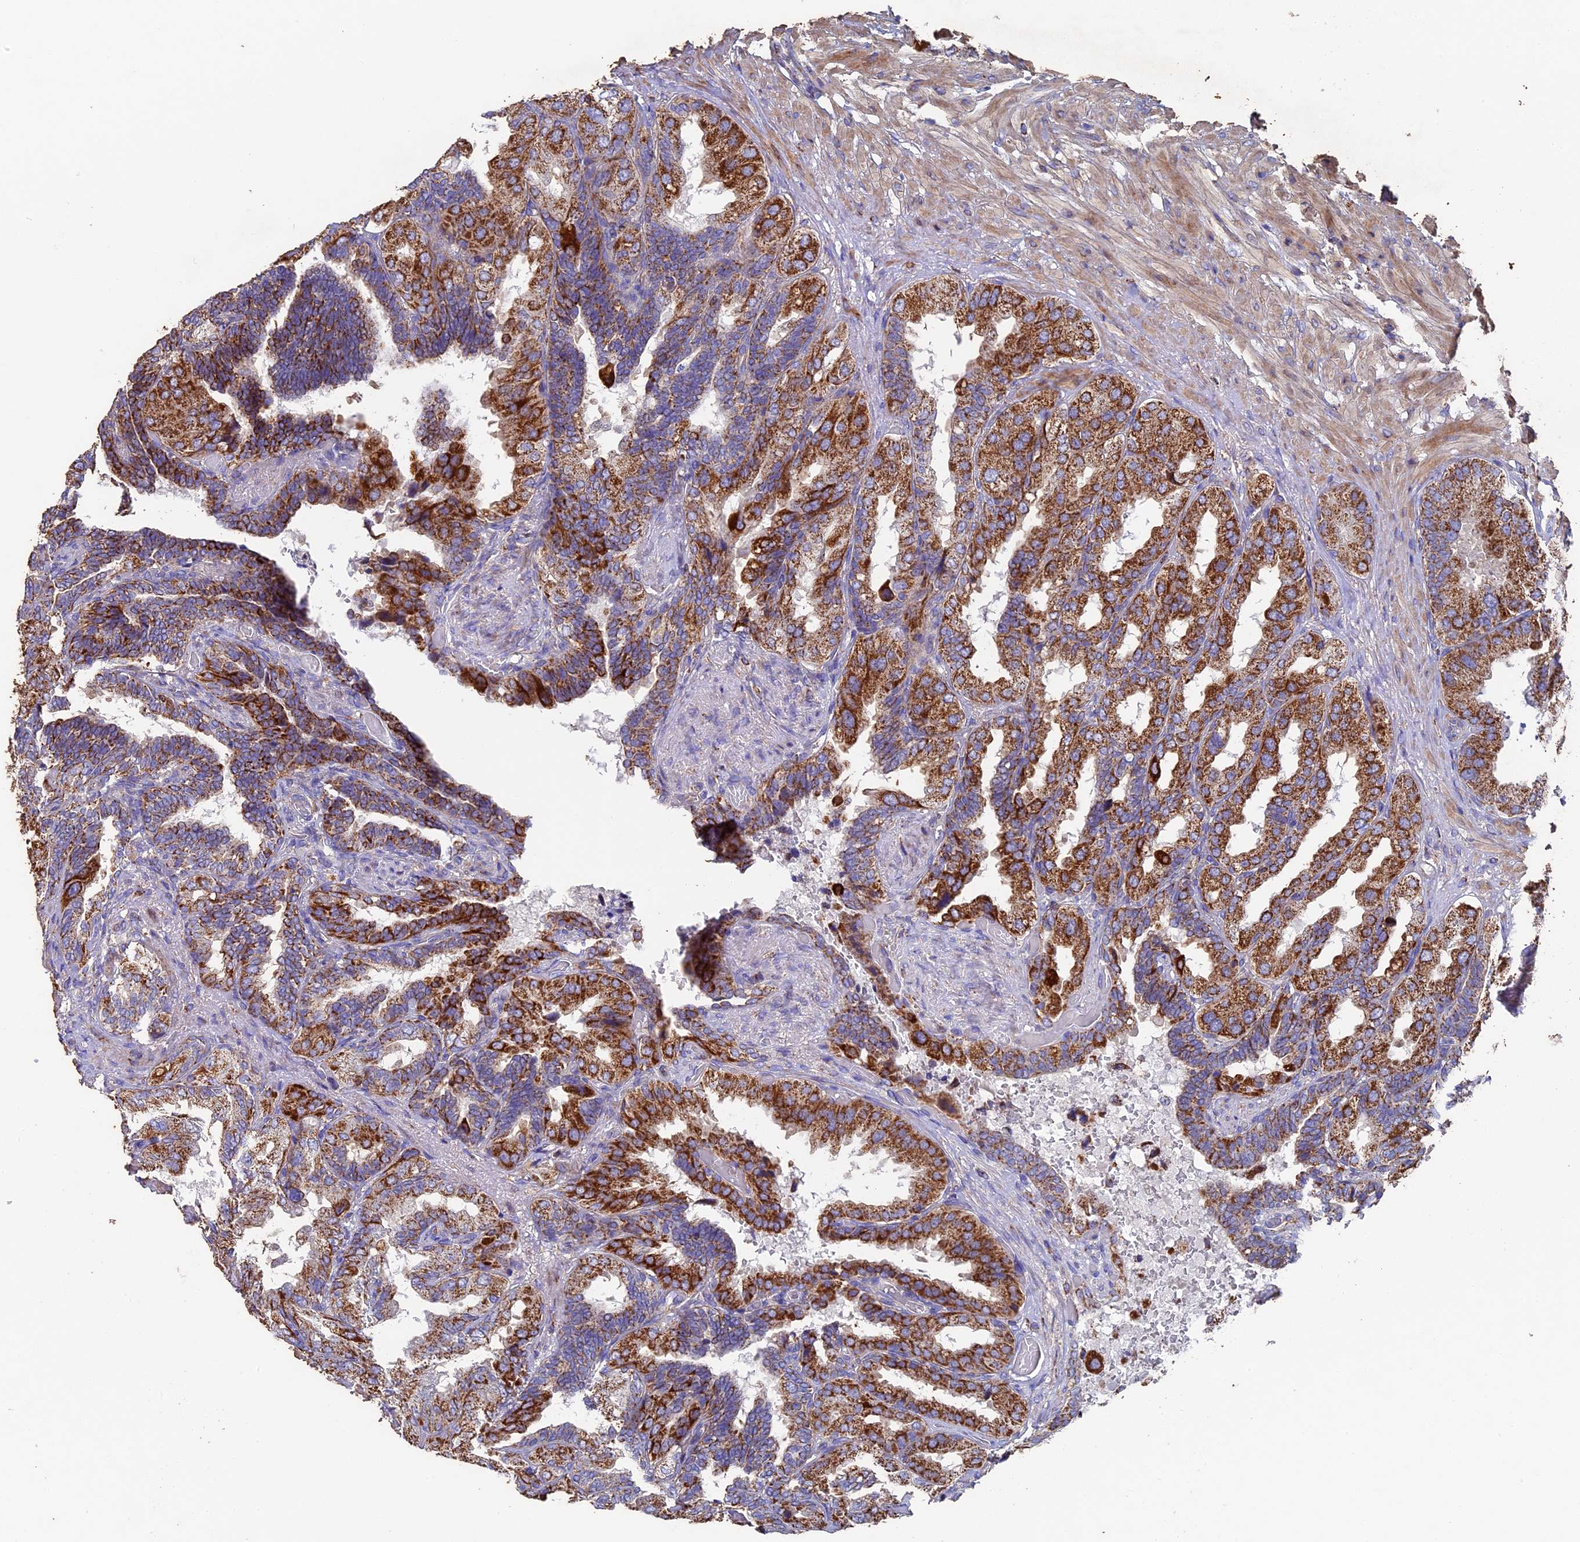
{"staining": {"intensity": "strong", "quantity": "25%-75%", "location": "cytoplasmic/membranous"}, "tissue": "seminal vesicle", "cell_type": "Glandular cells", "image_type": "normal", "snomed": [{"axis": "morphology", "description": "Normal tissue, NOS"}, {"axis": "topography", "description": "Seminal veicle"}, {"axis": "topography", "description": "Peripheral nerve tissue"}], "caption": "Protein expression analysis of unremarkable human seminal vesicle reveals strong cytoplasmic/membranous positivity in about 25%-75% of glandular cells. Nuclei are stained in blue.", "gene": "ADAT1", "patient": {"sex": "male", "age": 63}}